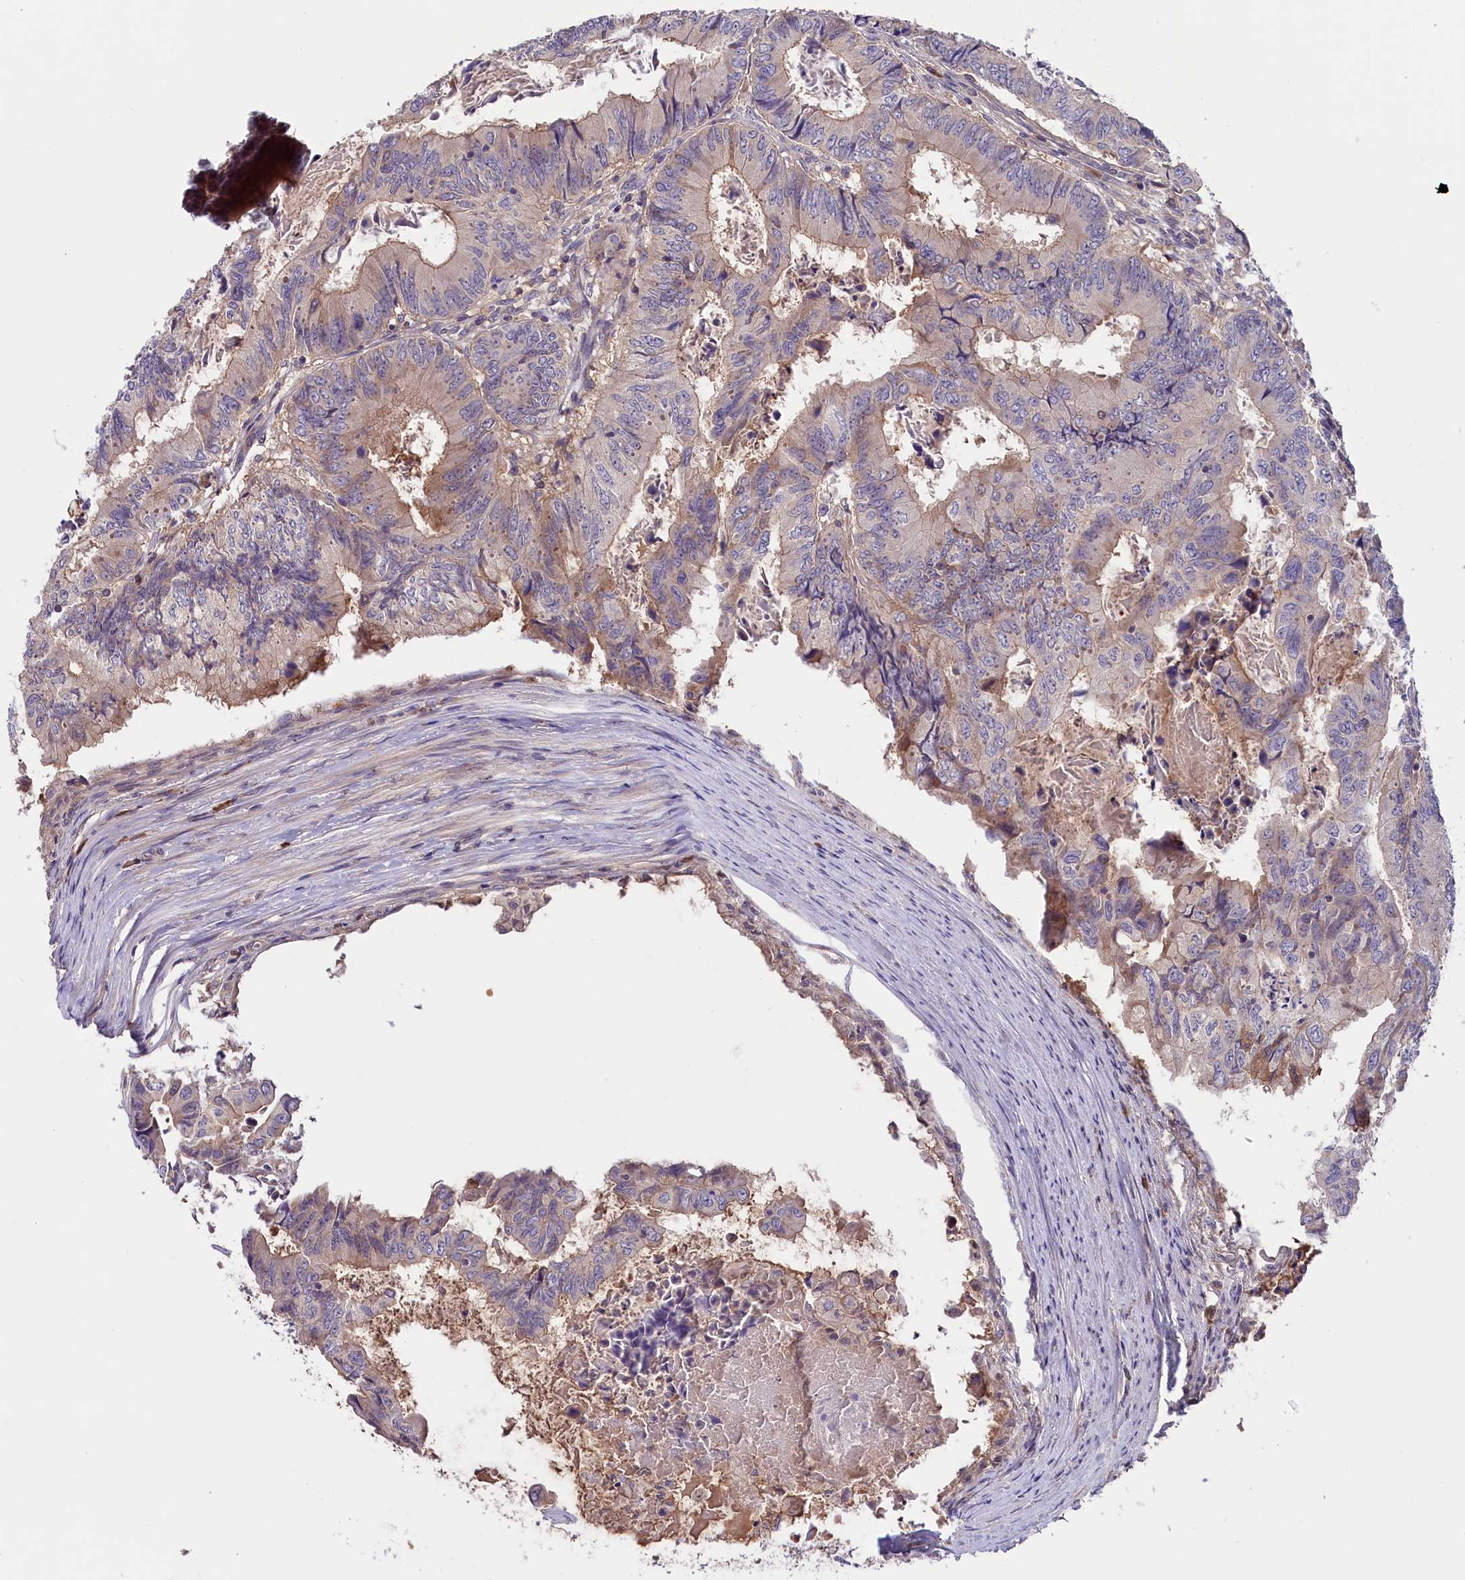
{"staining": {"intensity": "weak", "quantity": "25%-75%", "location": "cytoplasmic/membranous"}, "tissue": "colorectal cancer", "cell_type": "Tumor cells", "image_type": "cancer", "snomed": [{"axis": "morphology", "description": "Adenocarcinoma, NOS"}, {"axis": "topography", "description": "Colon"}], "caption": "IHC (DAB (3,3'-diaminobenzidine)) staining of human colorectal cancer reveals weak cytoplasmic/membranous protein staining in approximately 25%-75% of tumor cells. (DAB IHC, brown staining for protein, blue staining for nuclei).", "gene": "SETD6", "patient": {"sex": "male", "age": 85}}